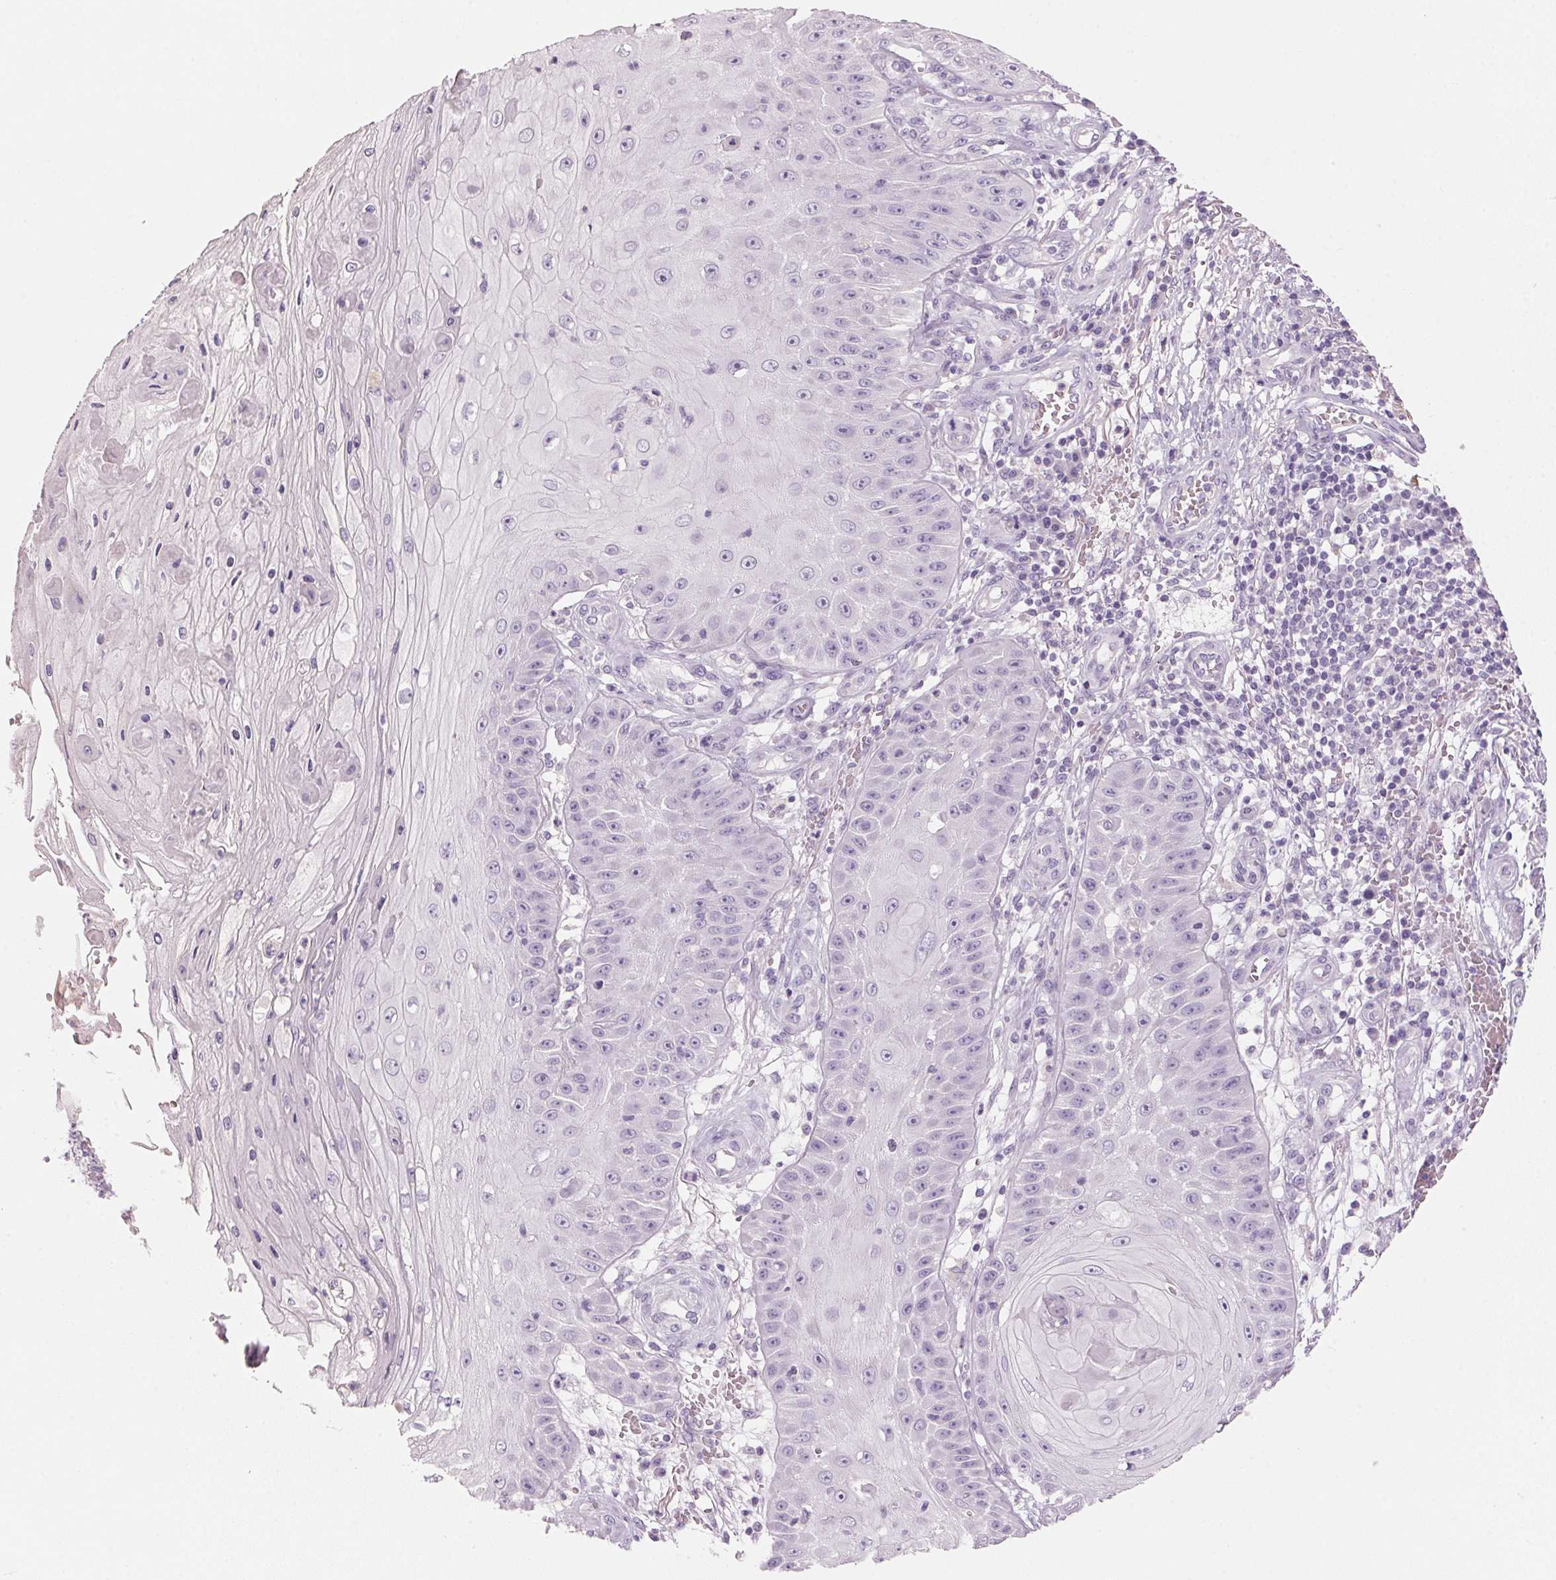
{"staining": {"intensity": "negative", "quantity": "none", "location": "none"}, "tissue": "skin cancer", "cell_type": "Tumor cells", "image_type": "cancer", "snomed": [{"axis": "morphology", "description": "Squamous cell carcinoma, NOS"}, {"axis": "topography", "description": "Skin"}], "caption": "Human skin cancer stained for a protein using IHC displays no positivity in tumor cells.", "gene": "HSD17B1", "patient": {"sex": "male", "age": 70}}